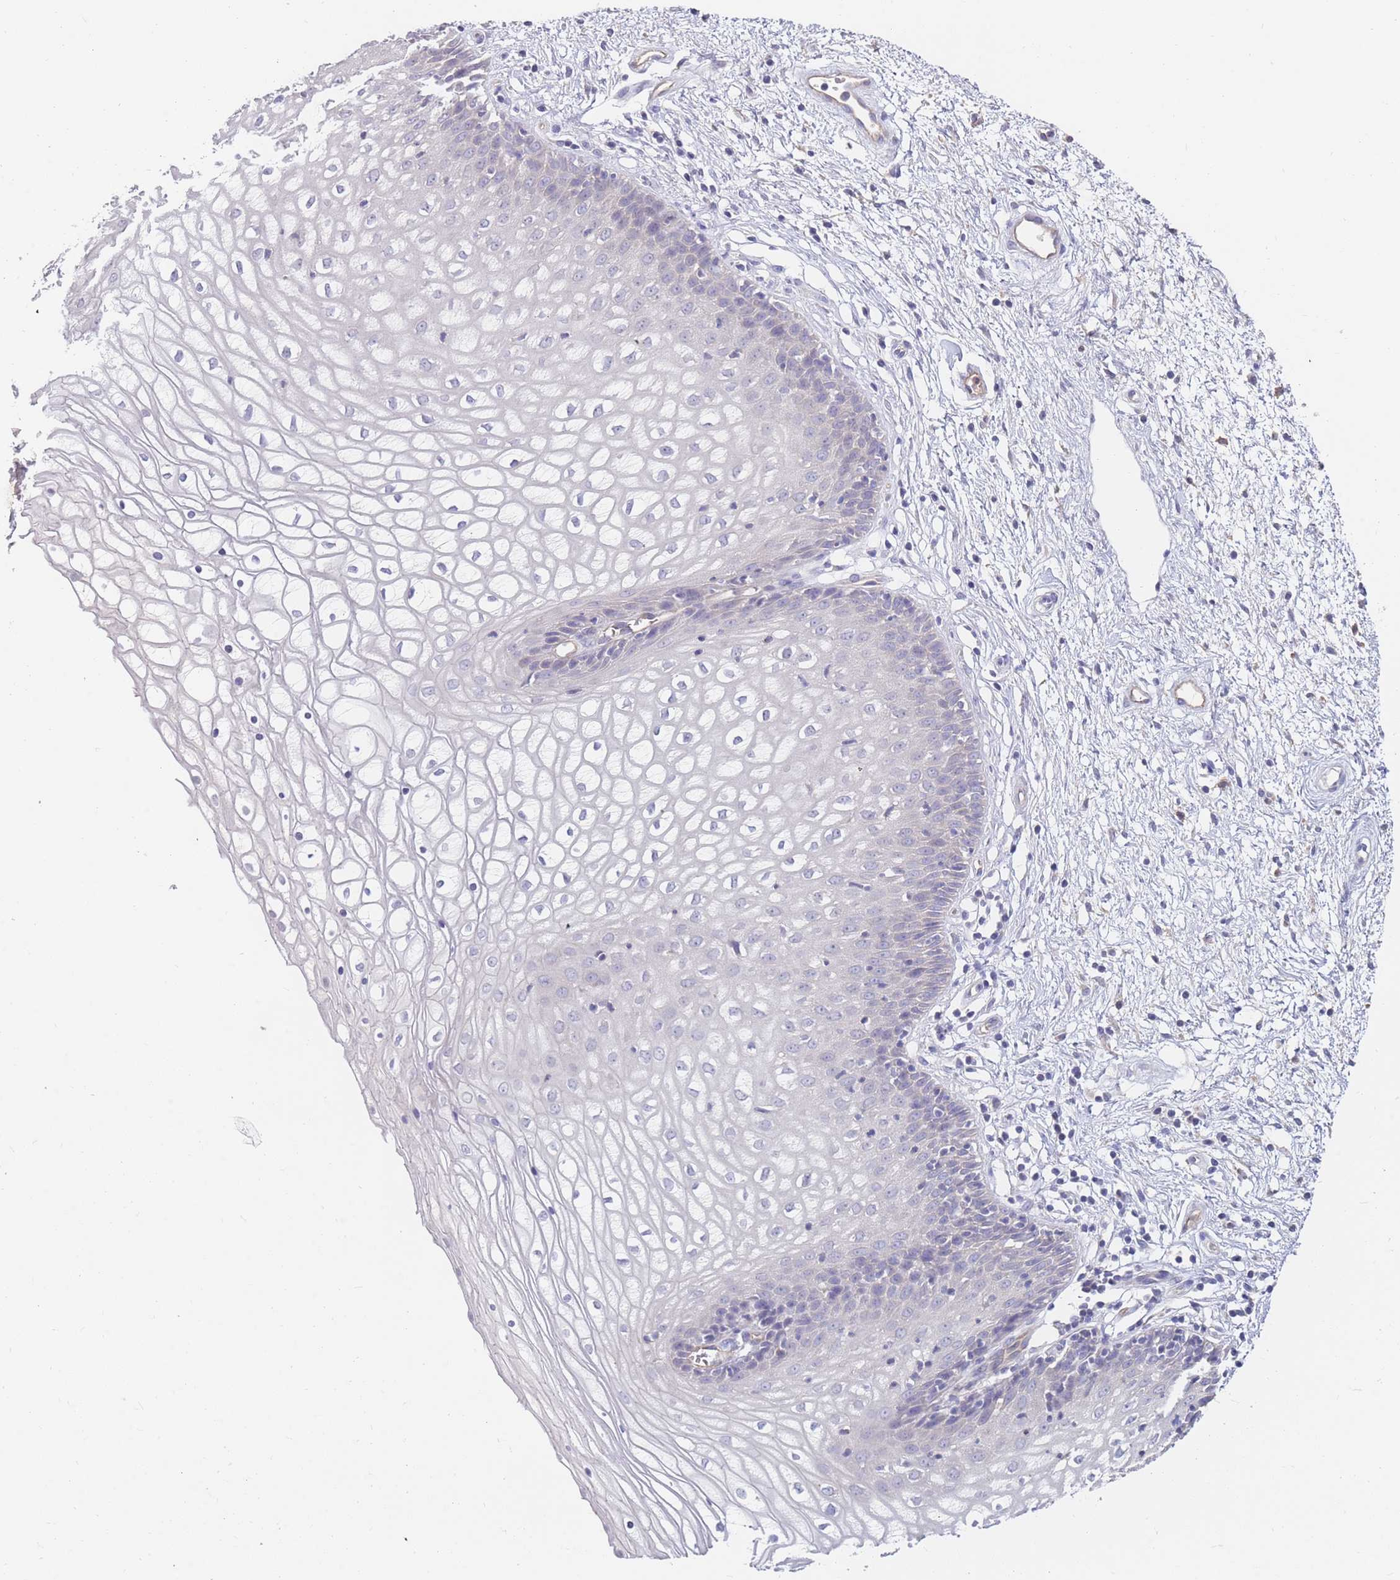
{"staining": {"intensity": "negative", "quantity": "none", "location": "none"}, "tissue": "vagina", "cell_type": "Squamous epithelial cells", "image_type": "normal", "snomed": [{"axis": "morphology", "description": "Normal tissue, NOS"}, {"axis": "topography", "description": "Vagina"}], "caption": "An image of human vagina is negative for staining in squamous epithelial cells. The staining is performed using DAB (3,3'-diaminobenzidine) brown chromogen with nuclei counter-stained in using hematoxylin.", "gene": "BORCS5", "patient": {"sex": "female", "age": 34}}